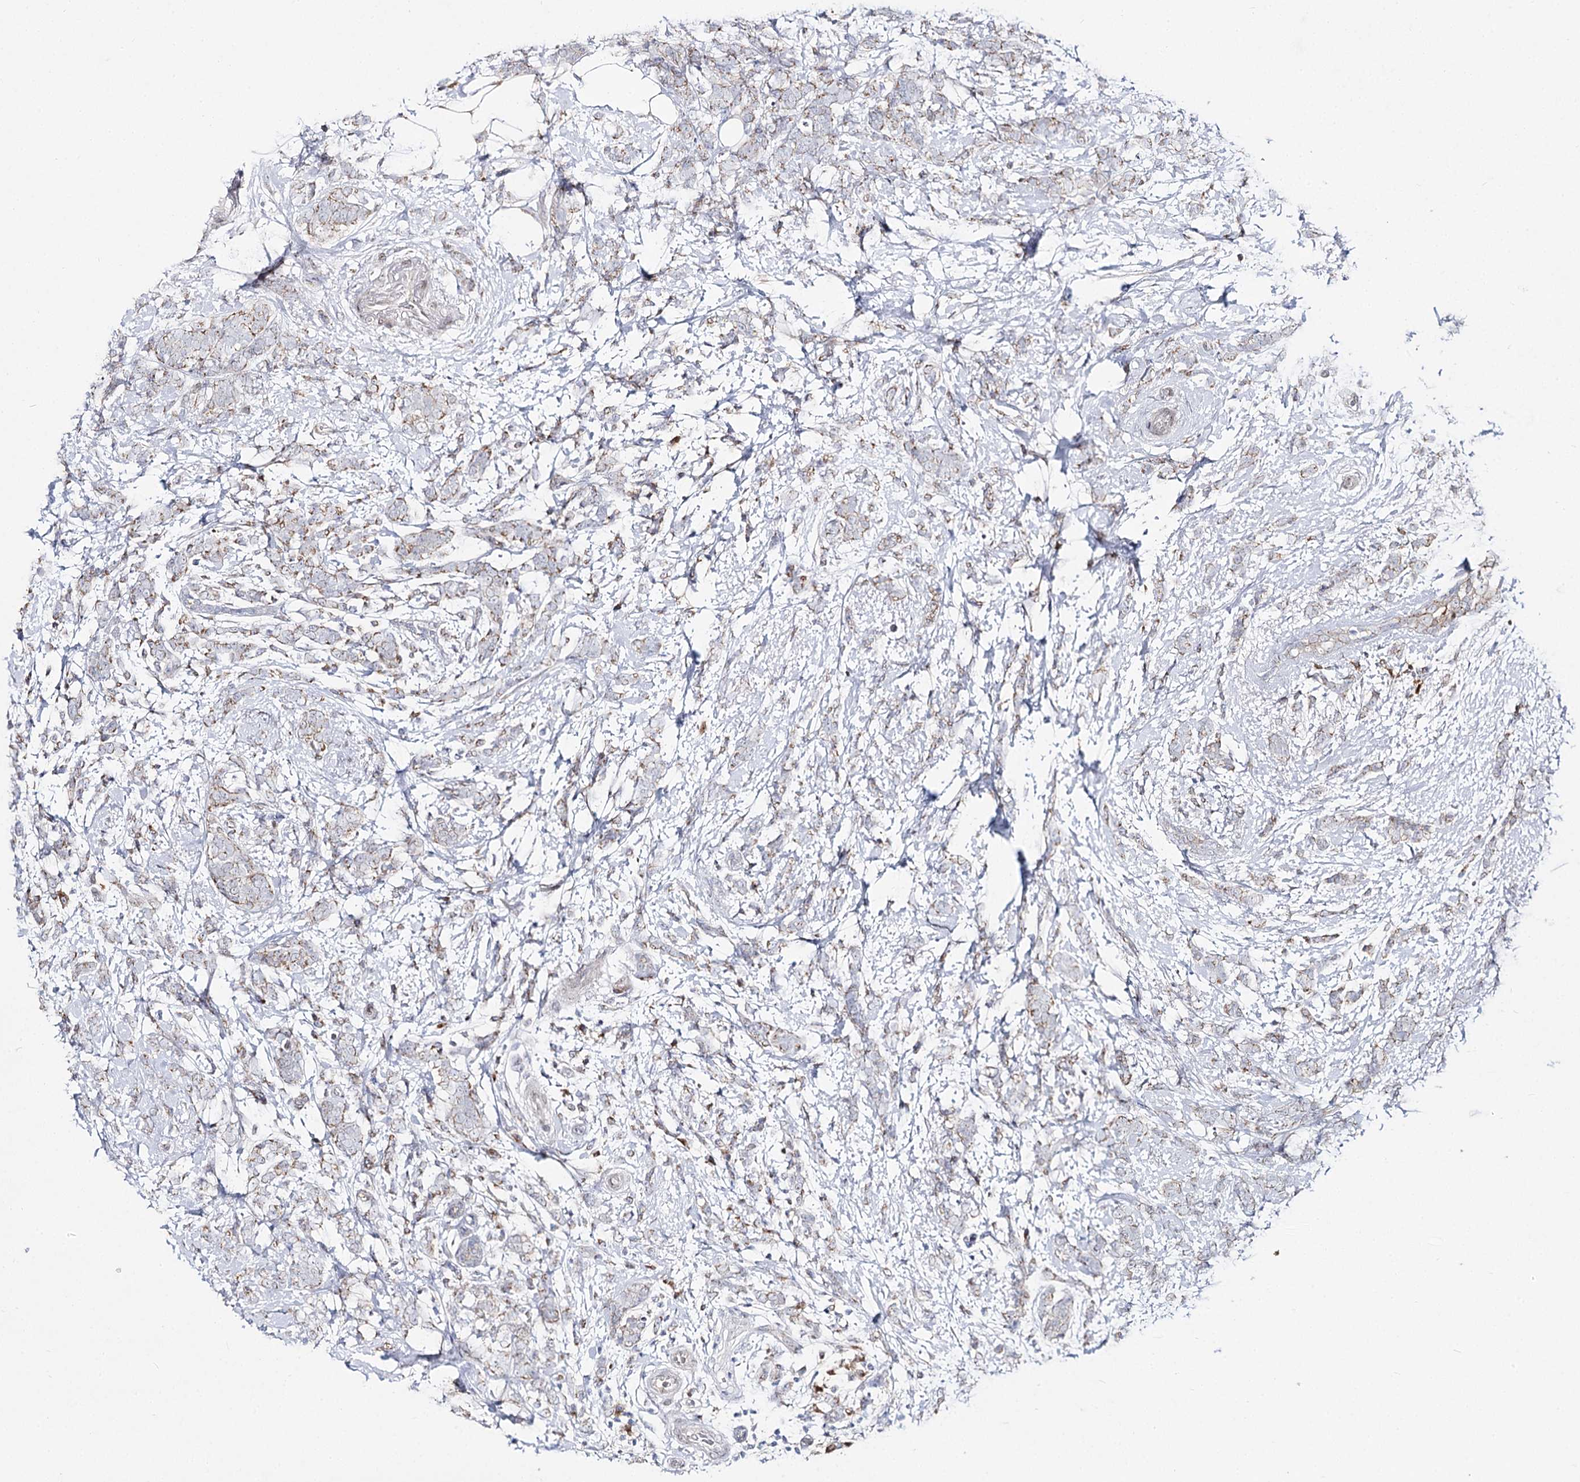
{"staining": {"intensity": "weak", "quantity": "<25%", "location": "cytoplasmic/membranous"}, "tissue": "breast cancer", "cell_type": "Tumor cells", "image_type": "cancer", "snomed": [{"axis": "morphology", "description": "Lobular carcinoma"}, {"axis": "topography", "description": "Breast"}], "caption": "Immunohistochemistry (IHC) photomicrograph of neoplastic tissue: human breast lobular carcinoma stained with DAB (3,3'-diaminobenzidine) exhibits no significant protein positivity in tumor cells. (DAB (3,3'-diaminobenzidine) immunohistochemistry (IHC) visualized using brightfield microscopy, high magnification).", "gene": "C11orf80", "patient": {"sex": "female", "age": 58}}